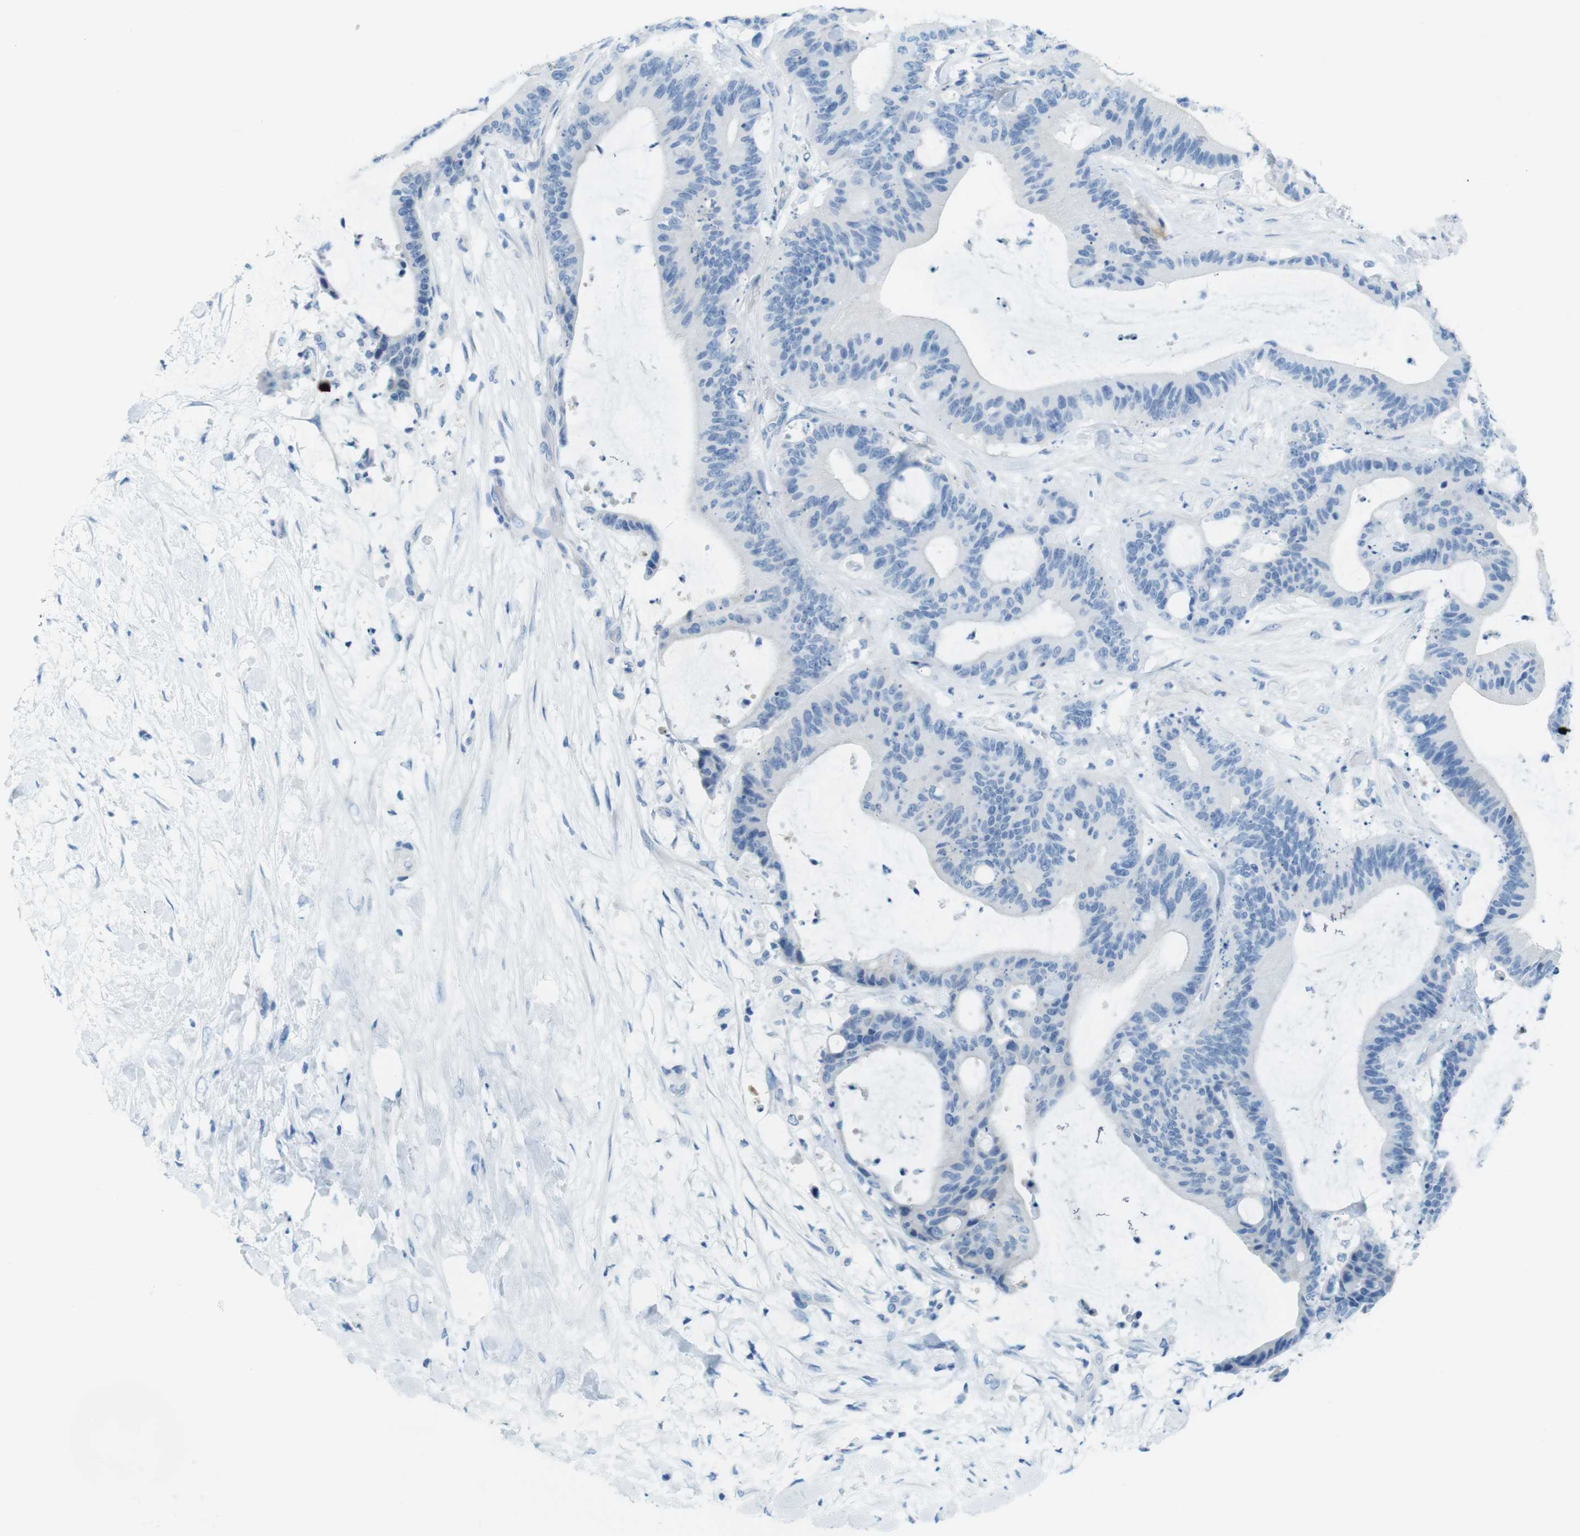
{"staining": {"intensity": "negative", "quantity": "none", "location": "none"}, "tissue": "liver cancer", "cell_type": "Tumor cells", "image_type": "cancer", "snomed": [{"axis": "morphology", "description": "Cholangiocarcinoma"}, {"axis": "topography", "description": "Liver"}], "caption": "Immunohistochemistry (IHC) photomicrograph of neoplastic tissue: human liver cholangiocarcinoma stained with DAB (3,3'-diaminobenzidine) exhibits no significant protein staining in tumor cells.", "gene": "GAP43", "patient": {"sex": "female", "age": 73}}